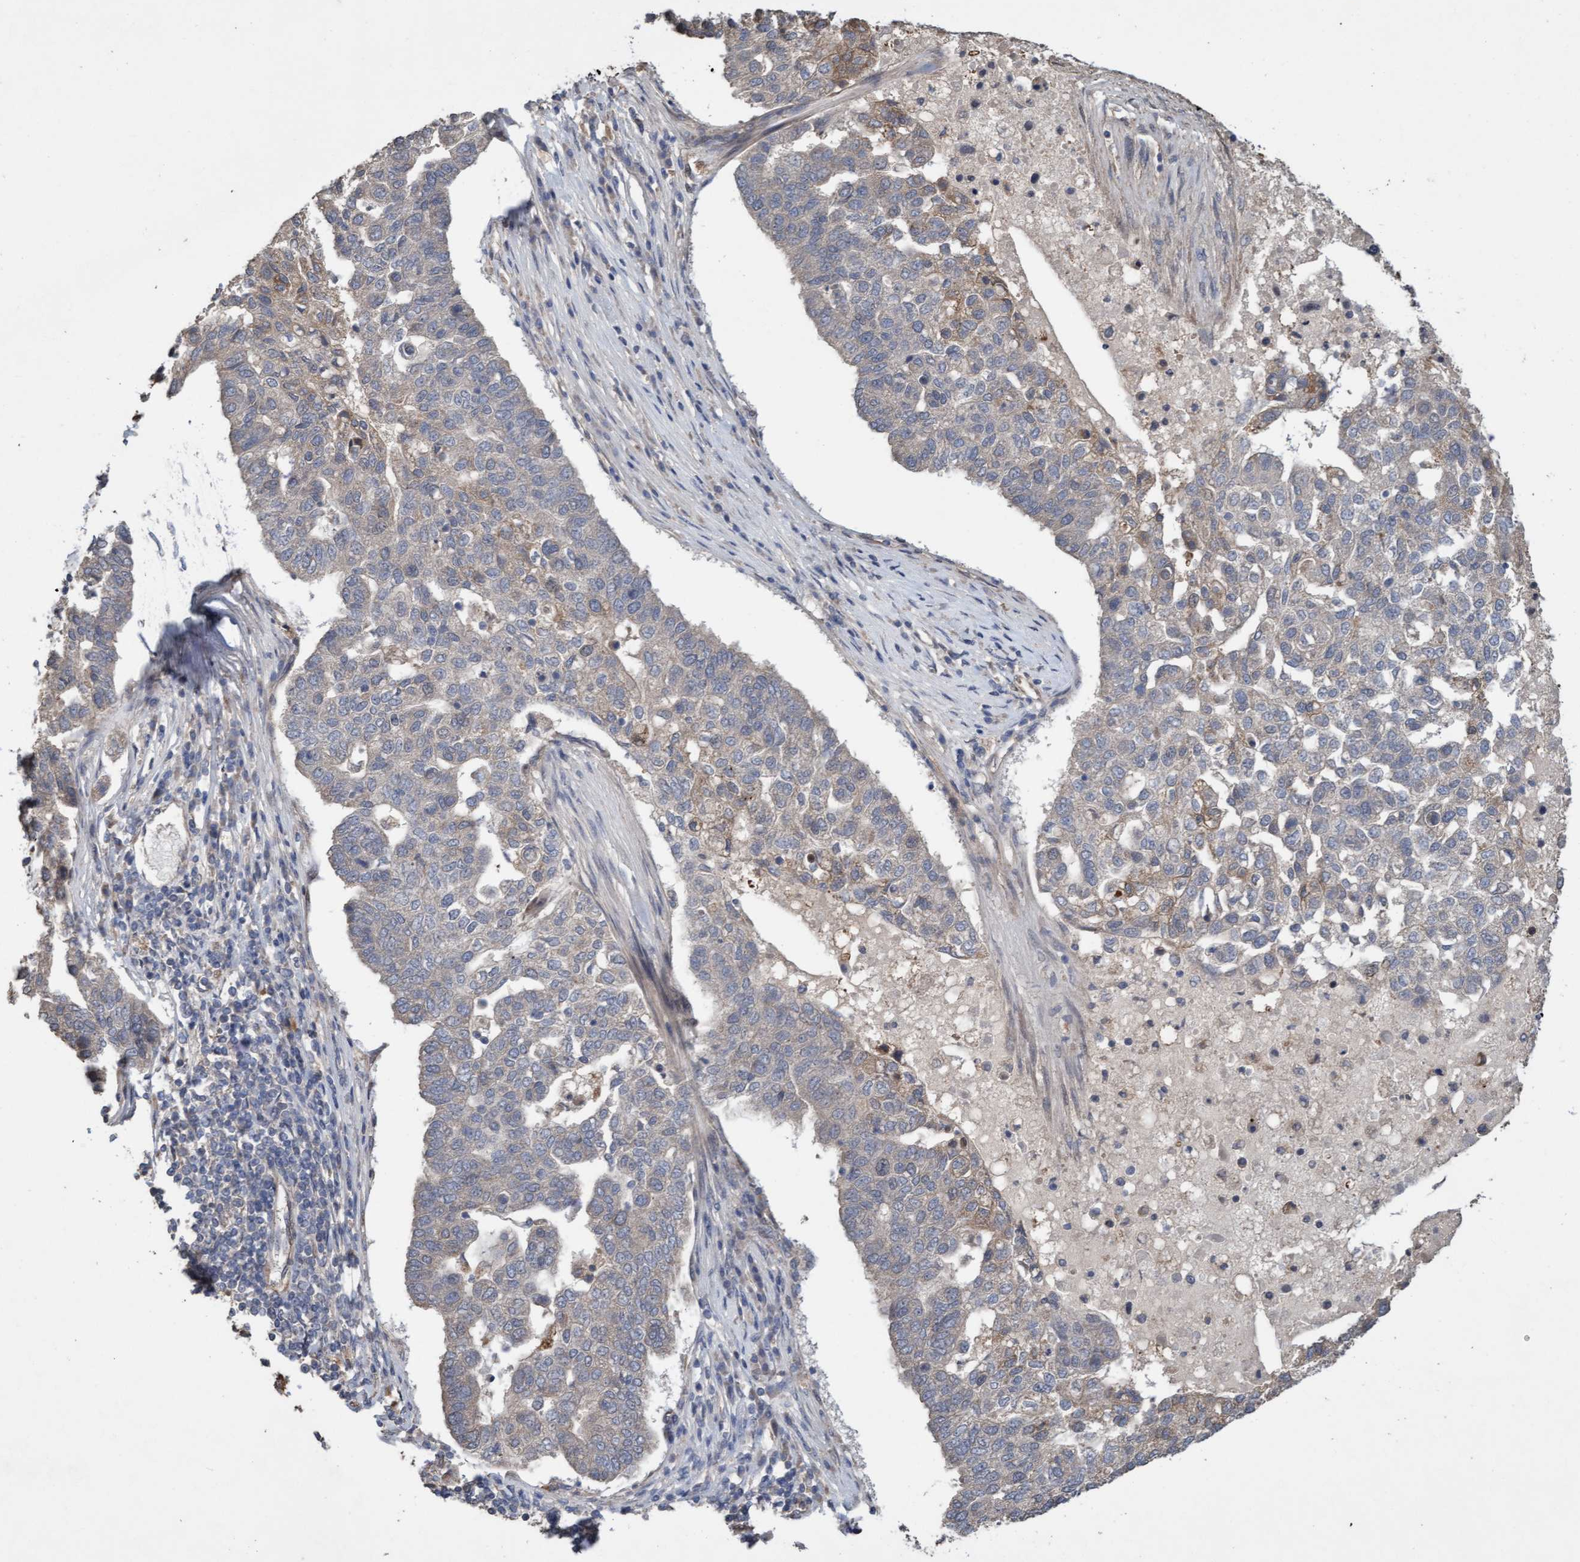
{"staining": {"intensity": "negative", "quantity": "none", "location": "none"}, "tissue": "pancreatic cancer", "cell_type": "Tumor cells", "image_type": "cancer", "snomed": [{"axis": "morphology", "description": "Adenocarcinoma, NOS"}, {"axis": "topography", "description": "Pancreas"}], "caption": "Immunohistochemistry image of pancreatic cancer (adenocarcinoma) stained for a protein (brown), which shows no positivity in tumor cells.", "gene": "CDC42EP4", "patient": {"sex": "female", "age": 61}}